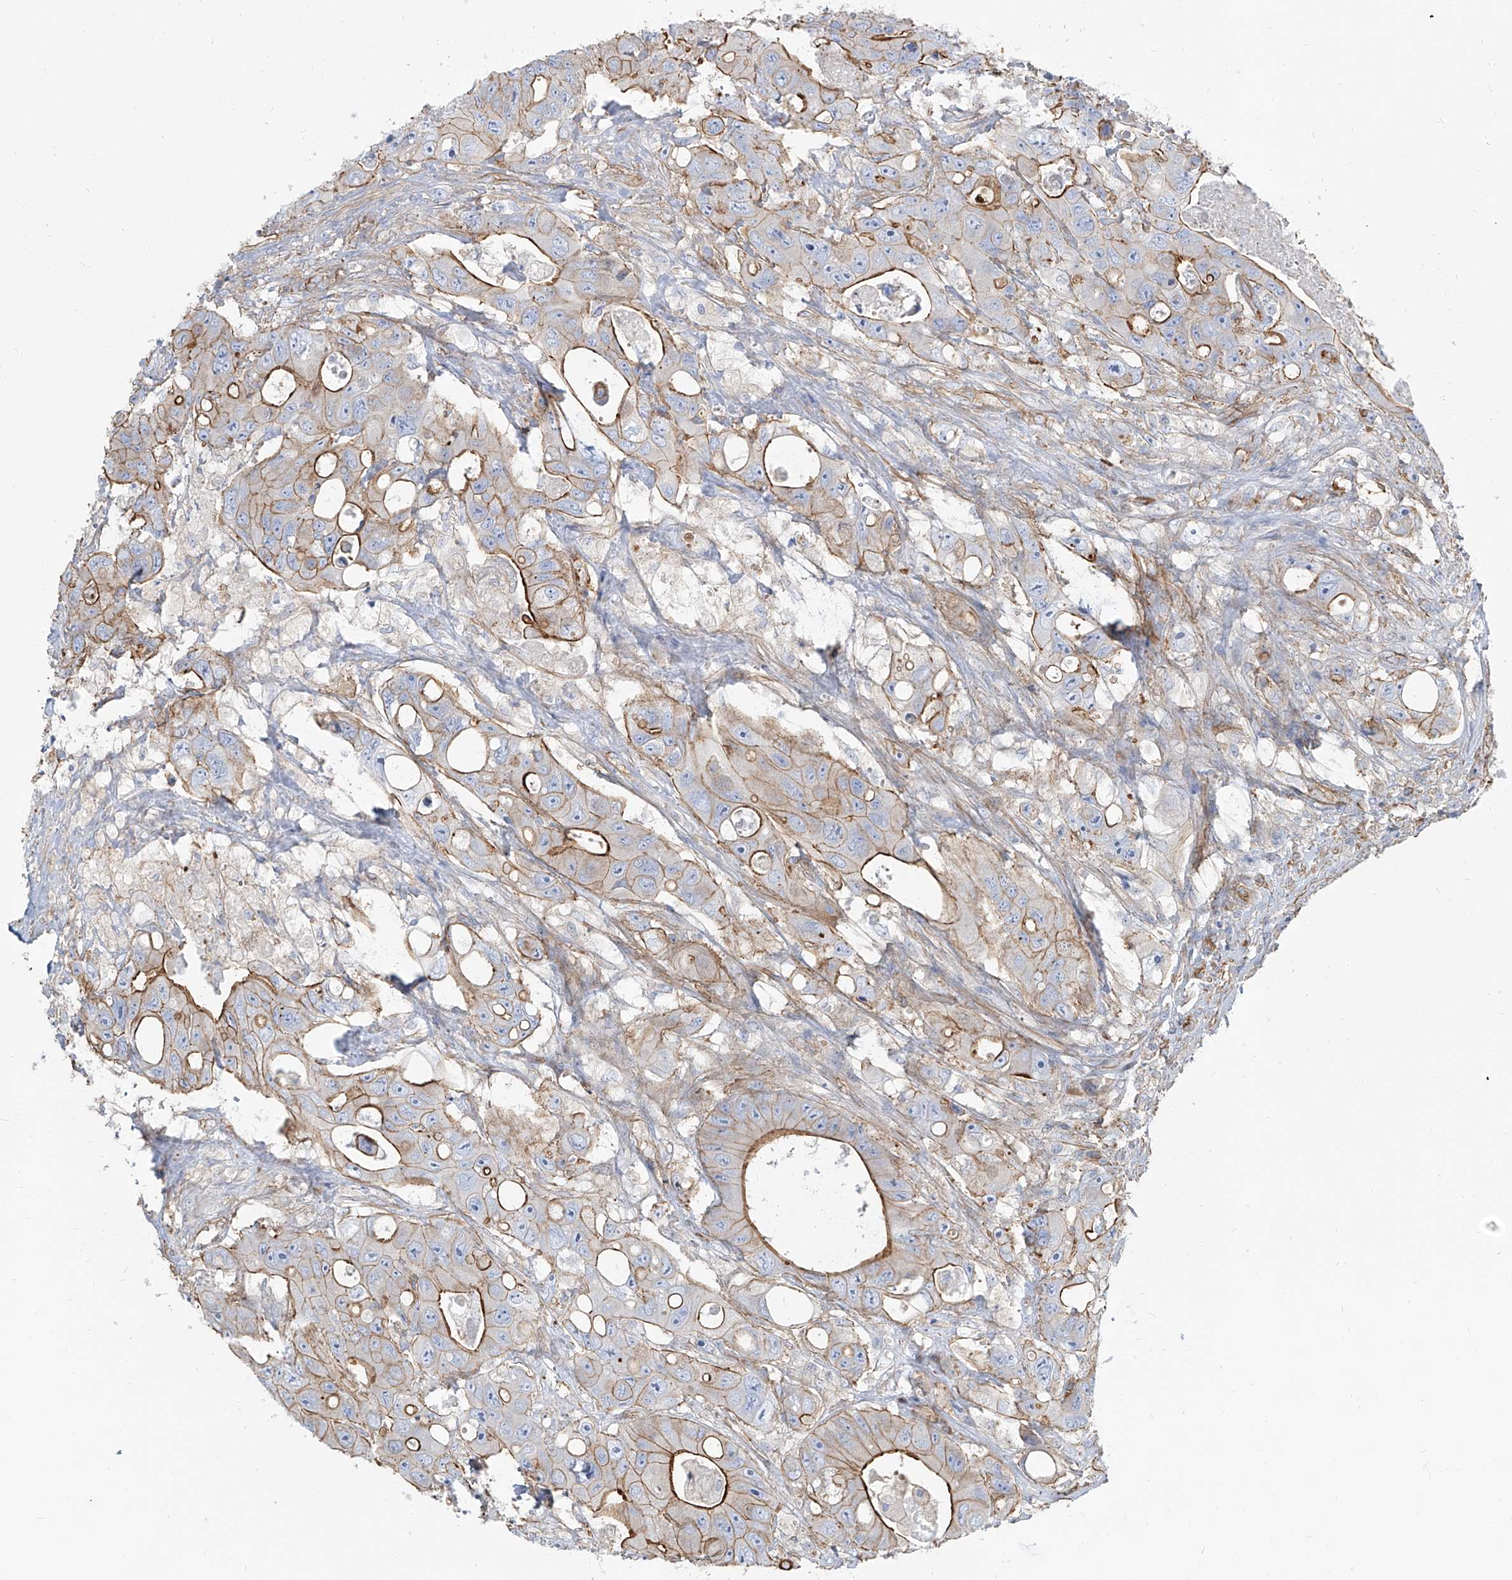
{"staining": {"intensity": "strong", "quantity": "25%-75%", "location": "cytoplasmic/membranous"}, "tissue": "colorectal cancer", "cell_type": "Tumor cells", "image_type": "cancer", "snomed": [{"axis": "morphology", "description": "Adenocarcinoma, NOS"}, {"axis": "topography", "description": "Colon"}], "caption": "Colorectal cancer stained with a protein marker reveals strong staining in tumor cells.", "gene": "TXLNB", "patient": {"sex": "female", "age": 46}}